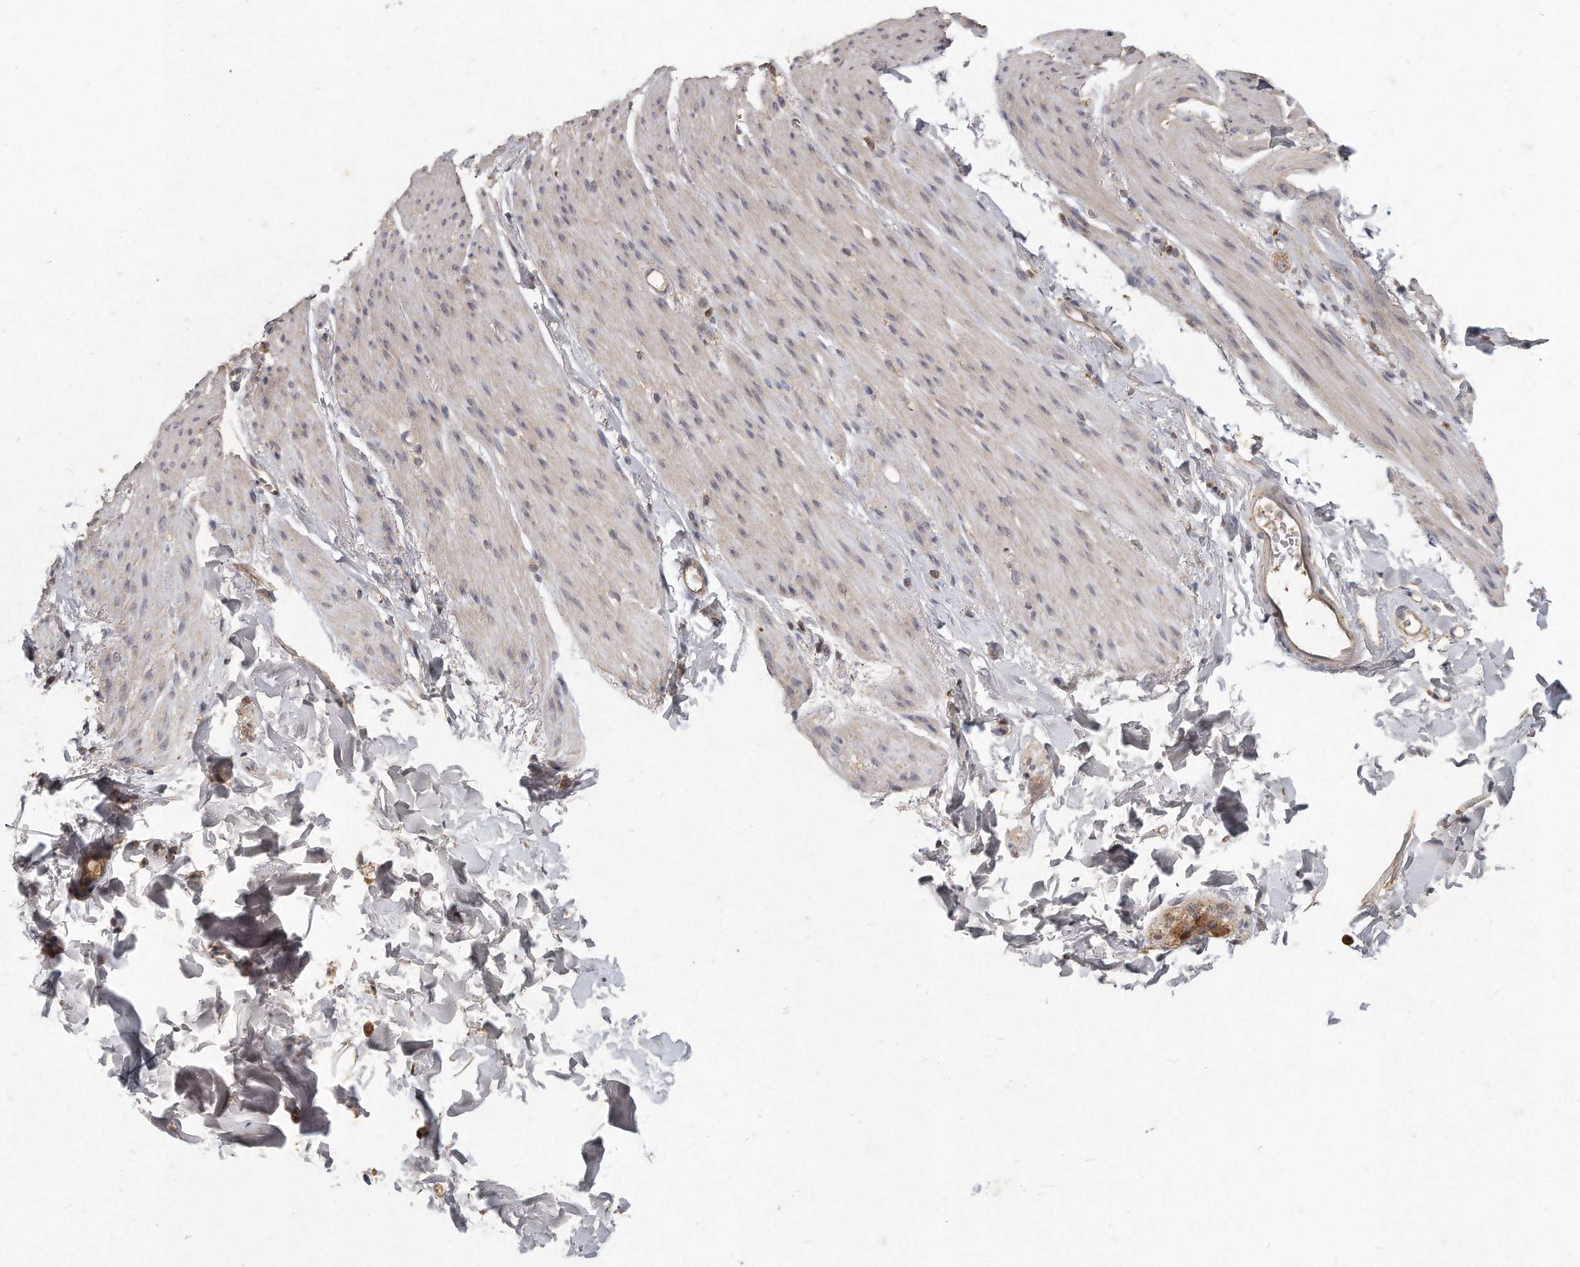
{"staining": {"intensity": "negative", "quantity": "none", "location": "none"}, "tissue": "smooth muscle", "cell_type": "Smooth muscle cells", "image_type": "normal", "snomed": [{"axis": "morphology", "description": "Normal tissue, NOS"}, {"axis": "topography", "description": "Colon"}, {"axis": "topography", "description": "Peripheral nerve tissue"}], "caption": "An immunohistochemistry (IHC) photomicrograph of normal smooth muscle is shown. There is no staining in smooth muscle cells of smooth muscle. (DAB (3,3'-diaminobenzidine) immunohistochemistry (IHC) visualized using brightfield microscopy, high magnification).", "gene": "LGALS8", "patient": {"sex": "female", "age": 61}}